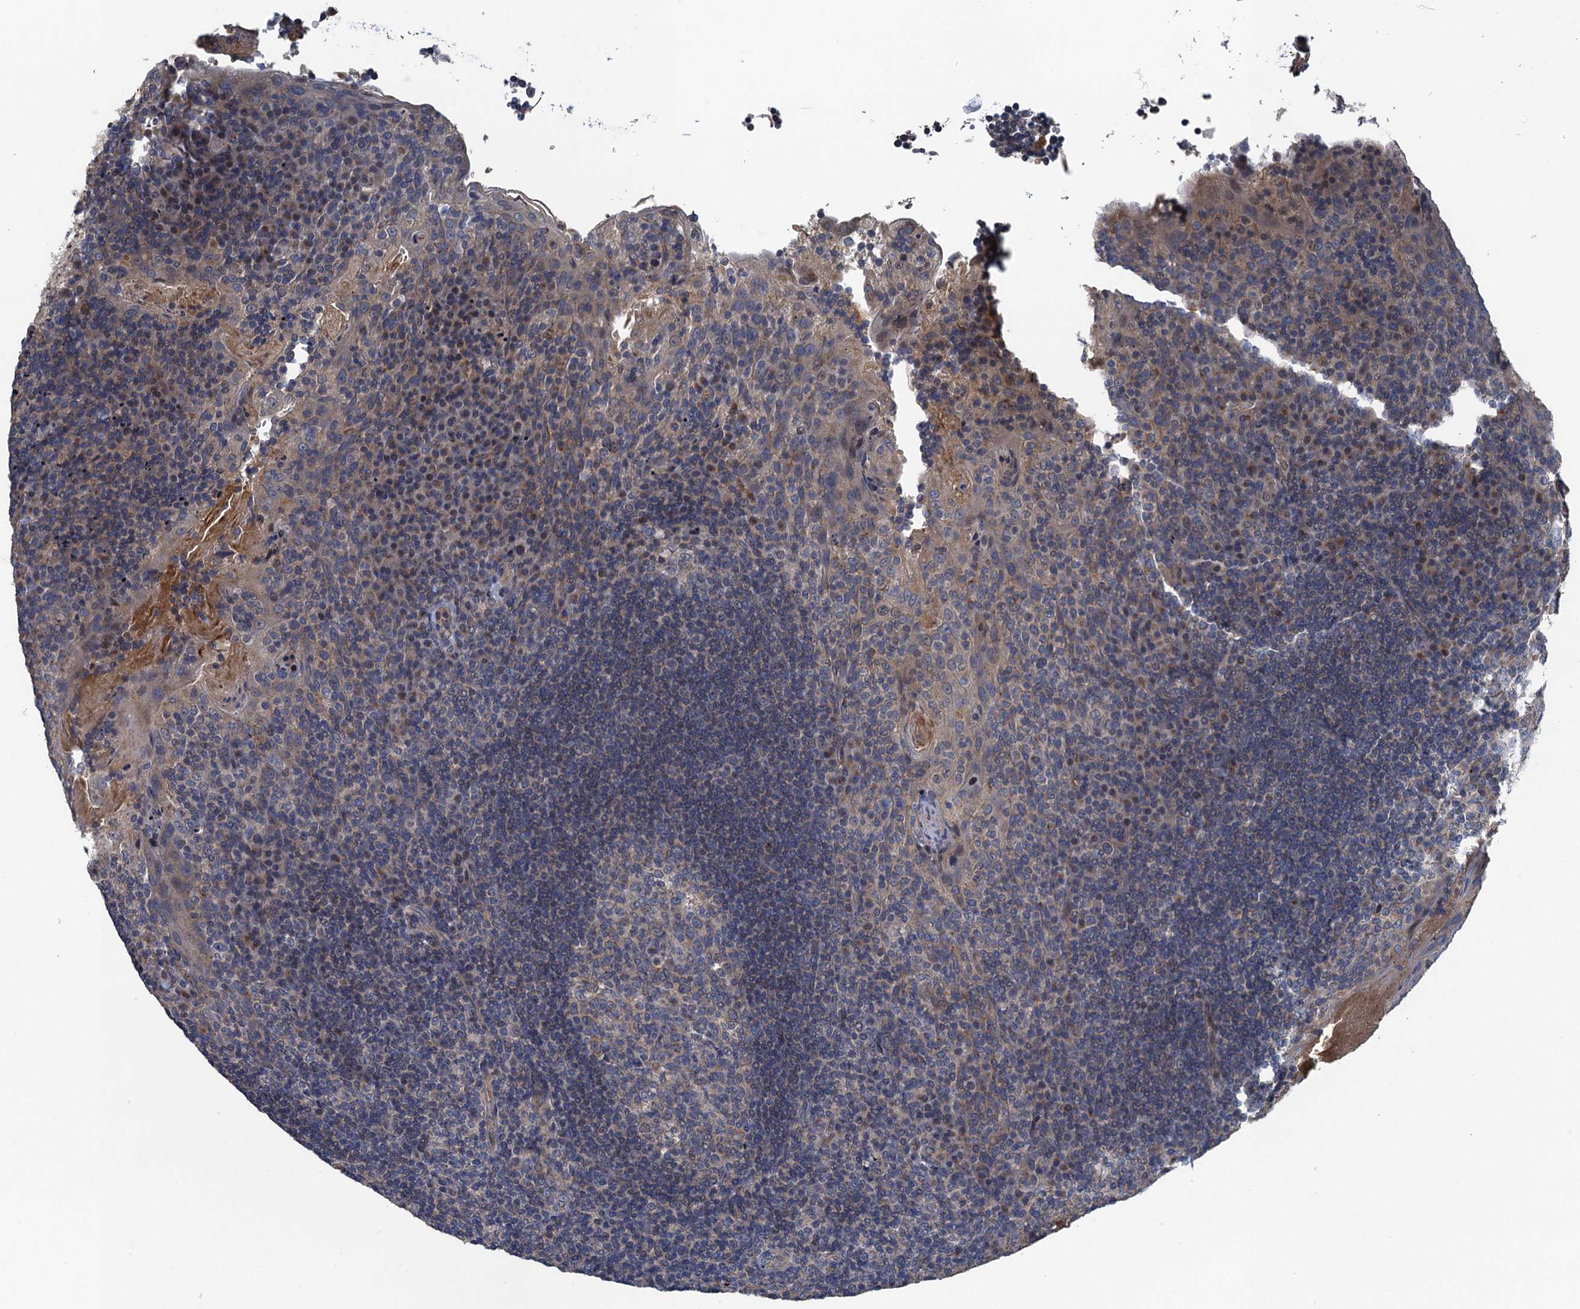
{"staining": {"intensity": "weak", "quantity": "25%-75%", "location": "cytoplasmic/membranous"}, "tissue": "tonsil", "cell_type": "Germinal center cells", "image_type": "normal", "snomed": [{"axis": "morphology", "description": "Normal tissue, NOS"}, {"axis": "topography", "description": "Tonsil"}], "caption": "Protein expression analysis of unremarkable human tonsil reveals weak cytoplasmic/membranous positivity in about 25%-75% of germinal center cells. (brown staining indicates protein expression, while blue staining denotes nuclei).", "gene": "KBTBD8", "patient": {"sex": "male", "age": 17}}